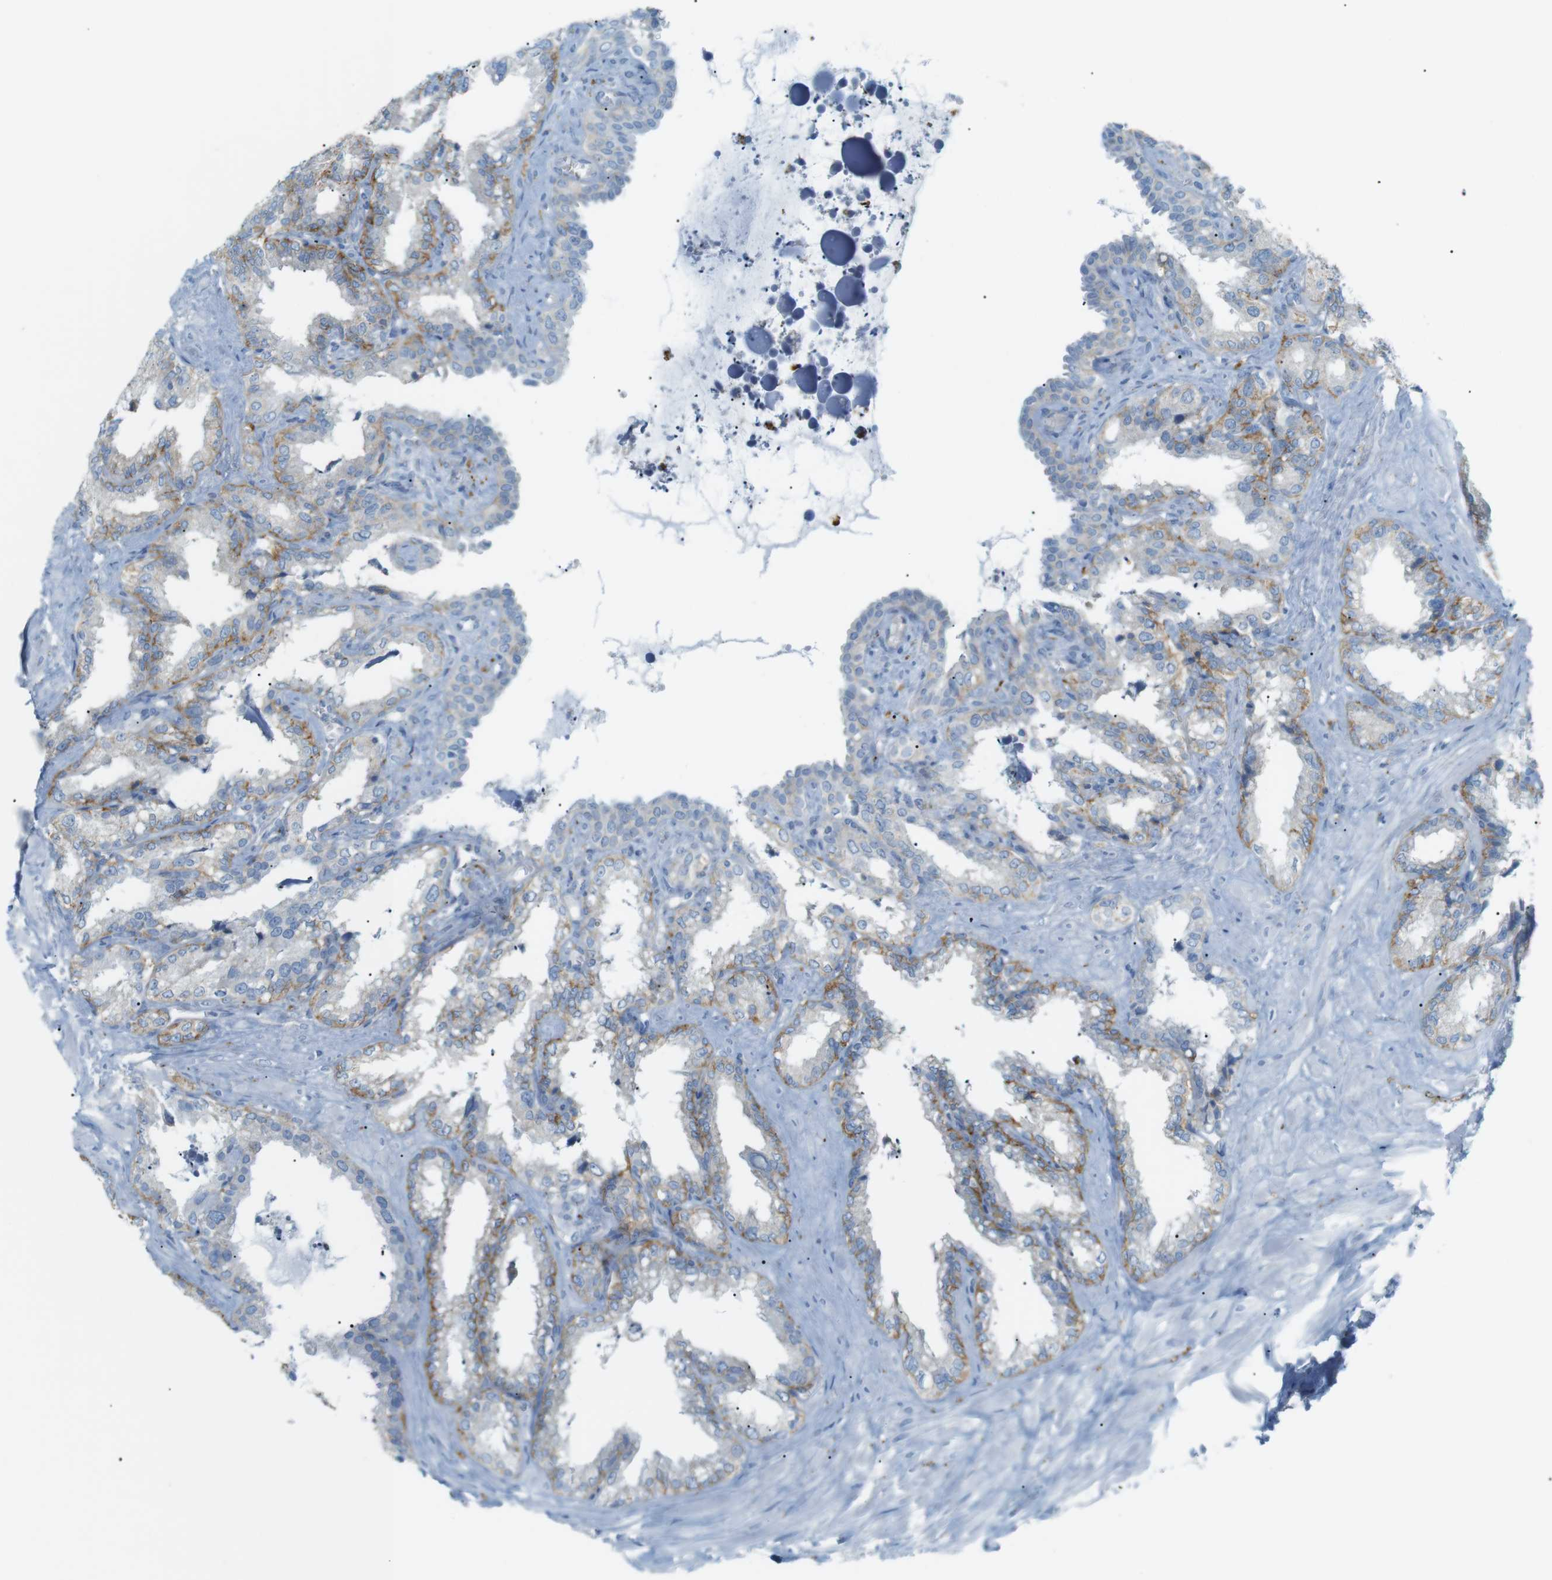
{"staining": {"intensity": "moderate", "quantity": "<25%", "location": "cytoplasmic/membranous"}, "tissue": "seminal vesicle", "cell_type": "Glandular cells", "image_type": "normal", "snomed": [{"axis": "morphology", "description": "Normal tissue, NOS"}, {"axis": "topography", "description": "Seminal veicle"}], "caption": "This micrograph exhibits IHC staining of unremarkable human seminal vesicle, with low moderate cytoplasmic/membranous staining in about <25% of glandular cells.", "gene": "VAMP1", "patient": {"sex": "male", "age": 64}}